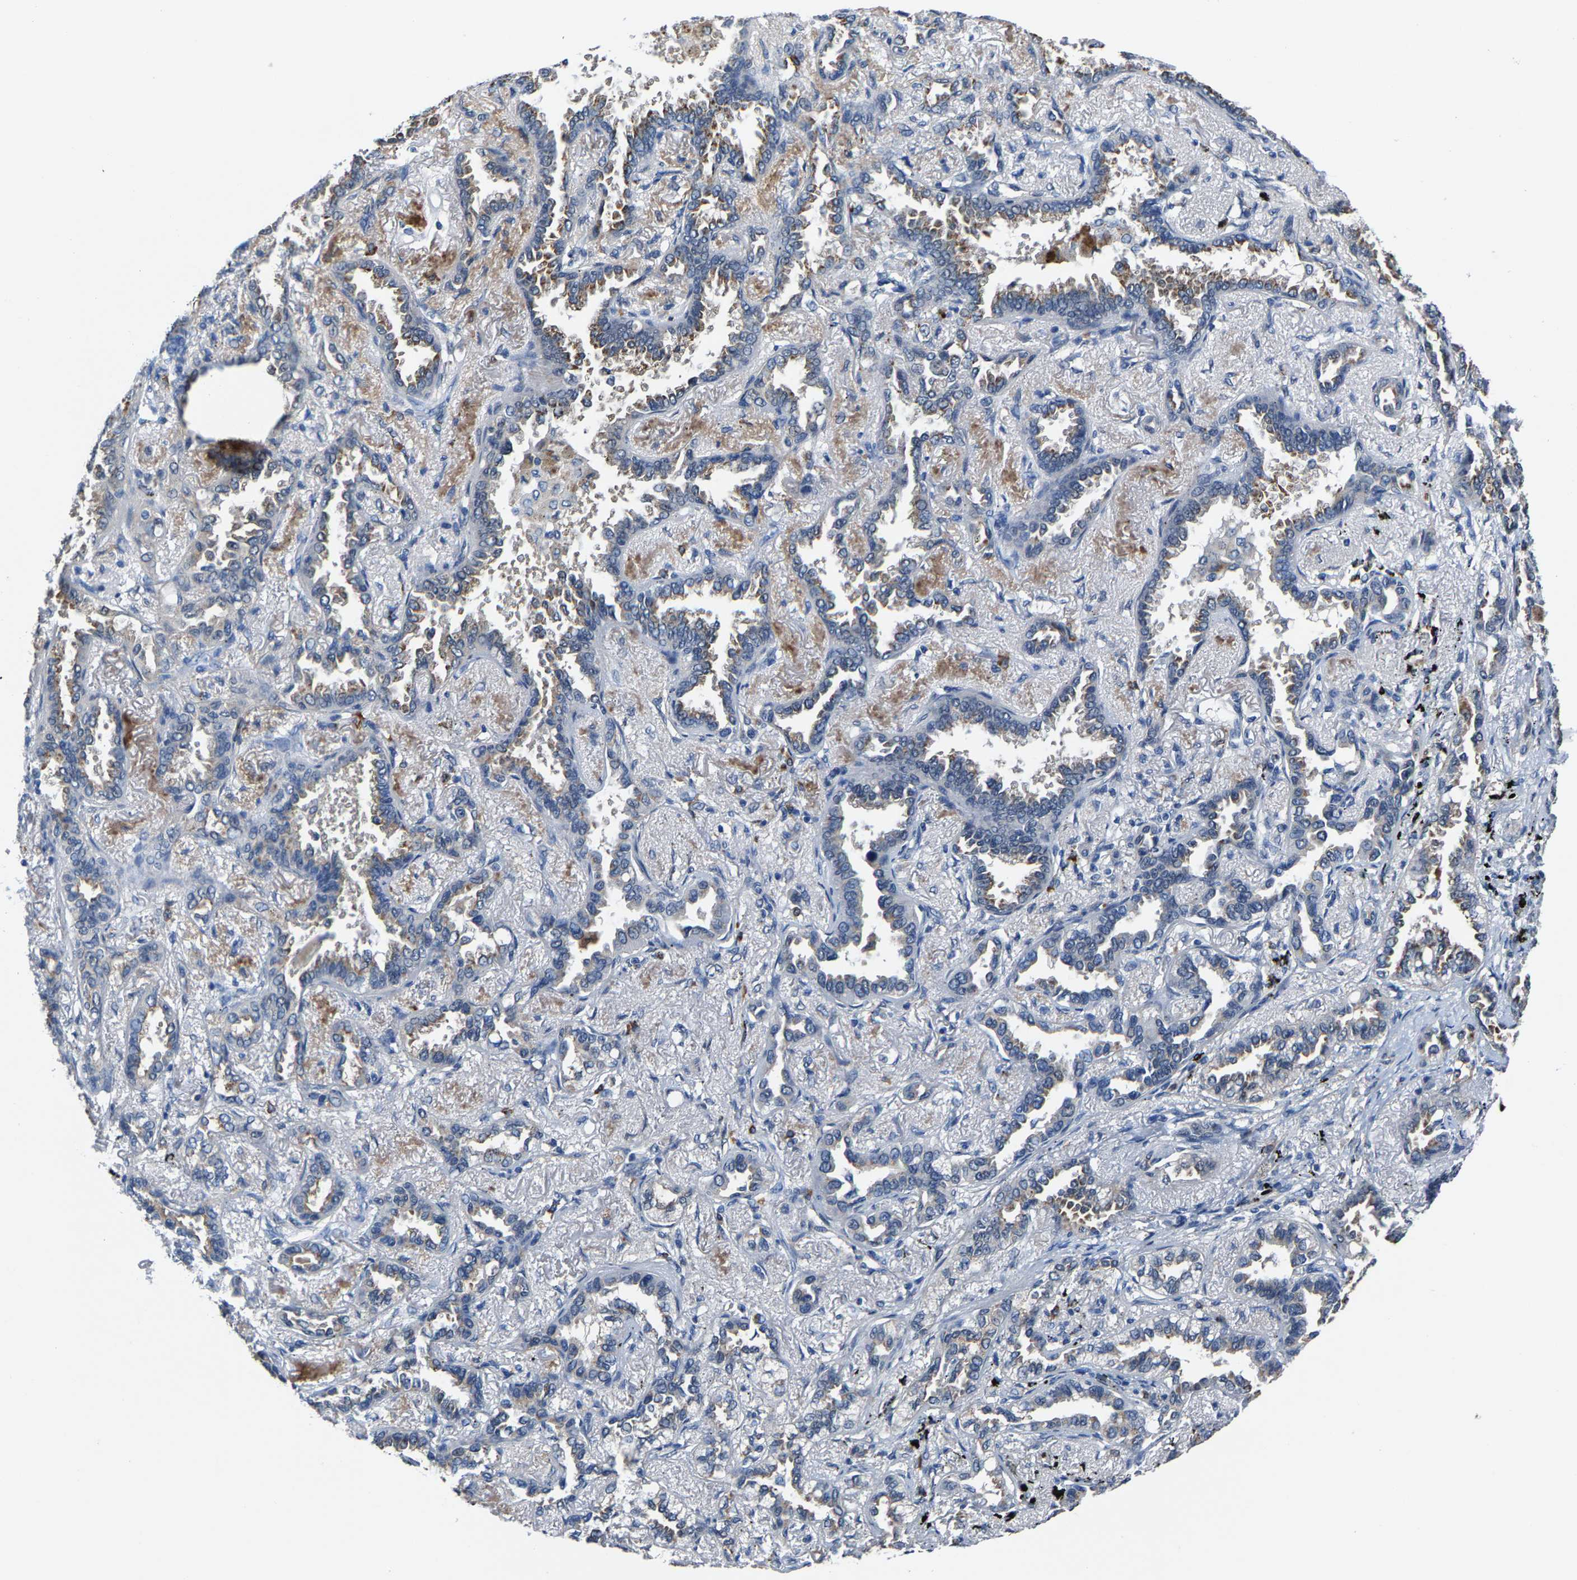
{"staining": {"intensity": "weak", "quantity": "<25%", "location": "cytoplasmic/membranous"}, "tissue": "lung cancer", "cell_type": "Tumor cells", "image_type": "cancer", "snomed": [{"axis": "morphology", "description": "Adenocarcinoma, NOS"}, {"axis": "topography", "description": "Lung"}], "caption": "There is no significant staining in tumor cells of lung cancer (adenocarcinoma).", "gene": "SSH3", "patient": {"sex": "male", "age": 59}}